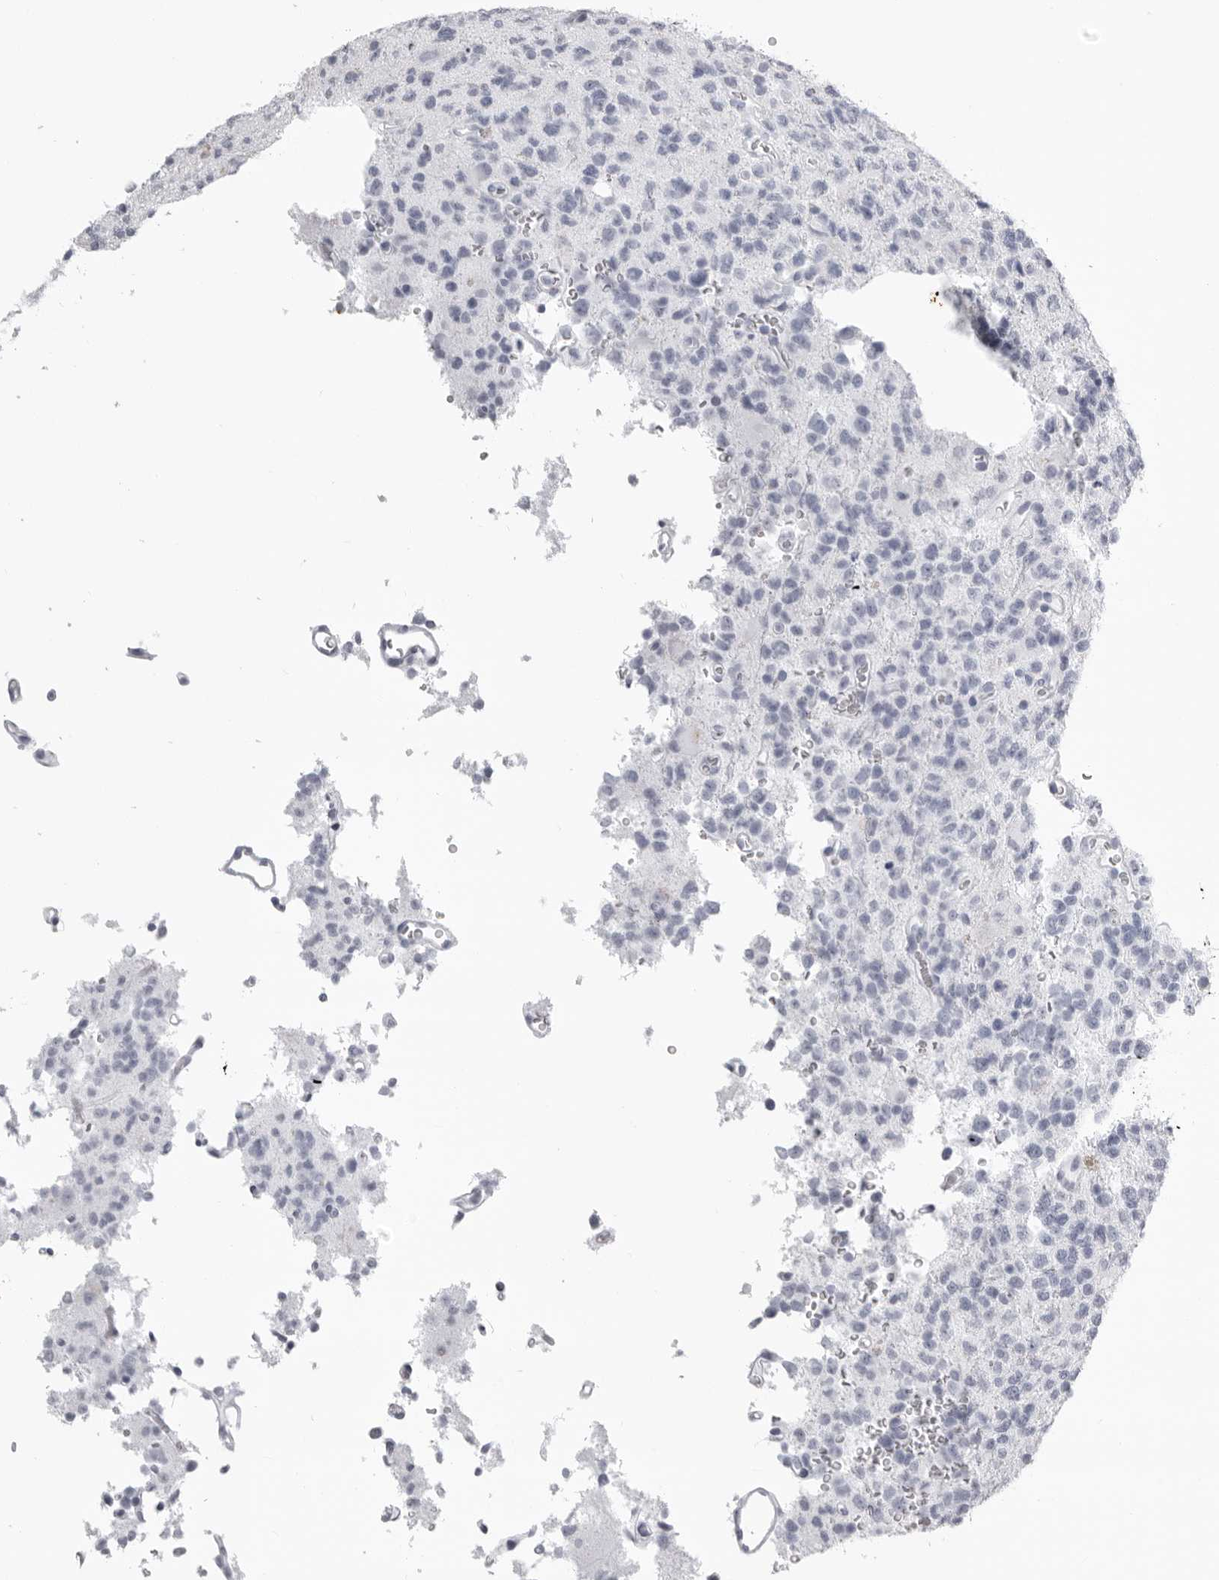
{"staining": {"intensity": "negative", "quantity": "none", "location": "none"}, "tissue": "glioma", "cell_type": "Tumor cells", "image_type": "cancer", "snomed": [{"axis": "morphology", "description": "Glioma, malignant, High grade"}, {"axis": "topography", "description": "Brain"}], "caption": "Immunohistochemistry (IHC) photomicrograph of neoplastic tissue: human glioma stained with DAB (3,3'-diaminobenzidine) demonstrates no significant protein positivity in tumor cells.", "gene": "KLK9", "patient": {"sex": "female", "age": 62}}